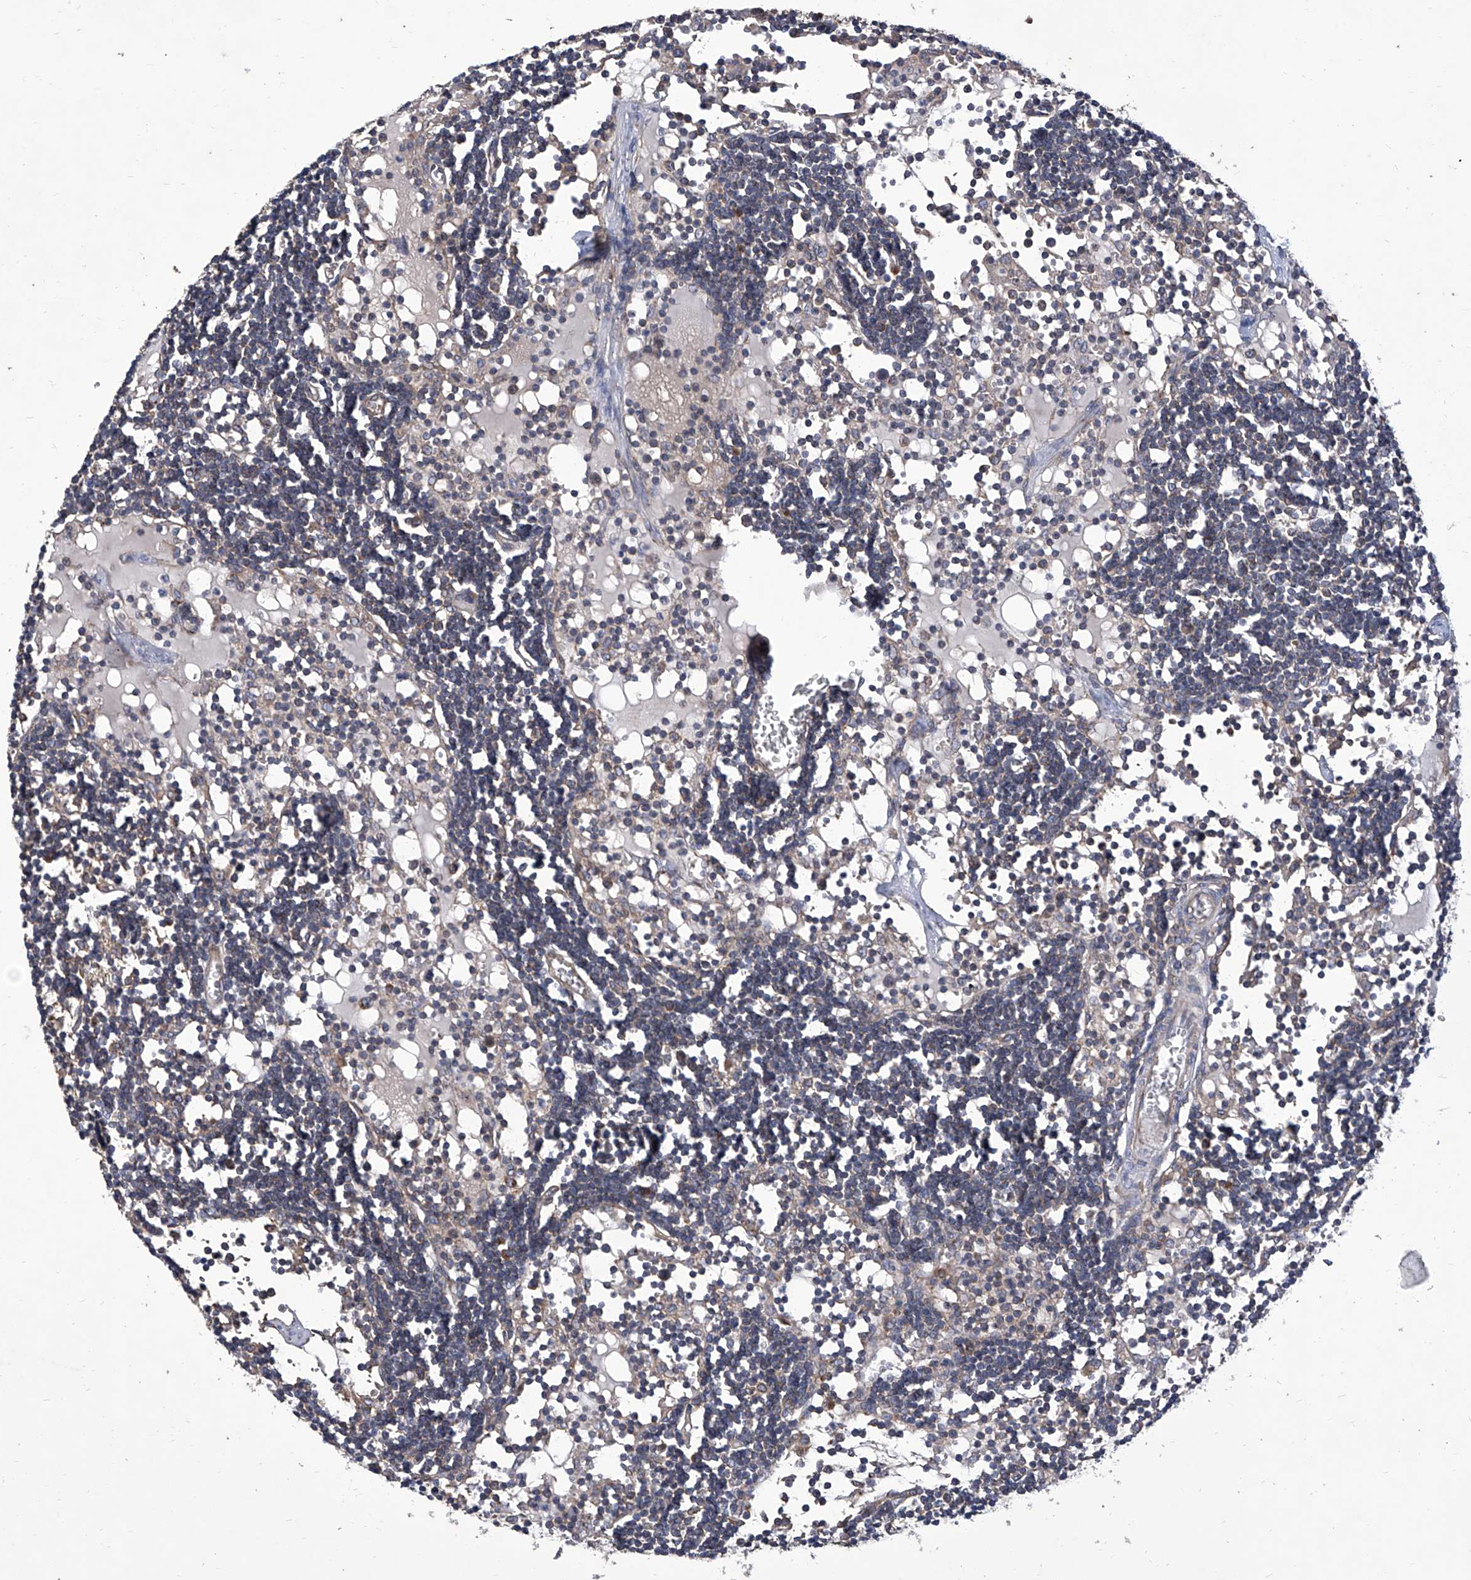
{"staining": {"intensity": "weak", "quantity": "<25%", "location": "cytoplasmic/membranous"}, "tissue": "lymph node", "cell_type": "Germinal center cells", "image_type": "normal", "snomed": [{"axis": "morphology", "description": "Normal tissue, NOS"}, {"axis": "topography", "description": "Lymph node"}], "caption": "An immunohistochemistry (IHC) image of unremarkable lymph node is shown. There is no staining in germinal center cells of lymph node.", "gene": "TJAP1", "patient": {"sex": "female", "age": 11}}